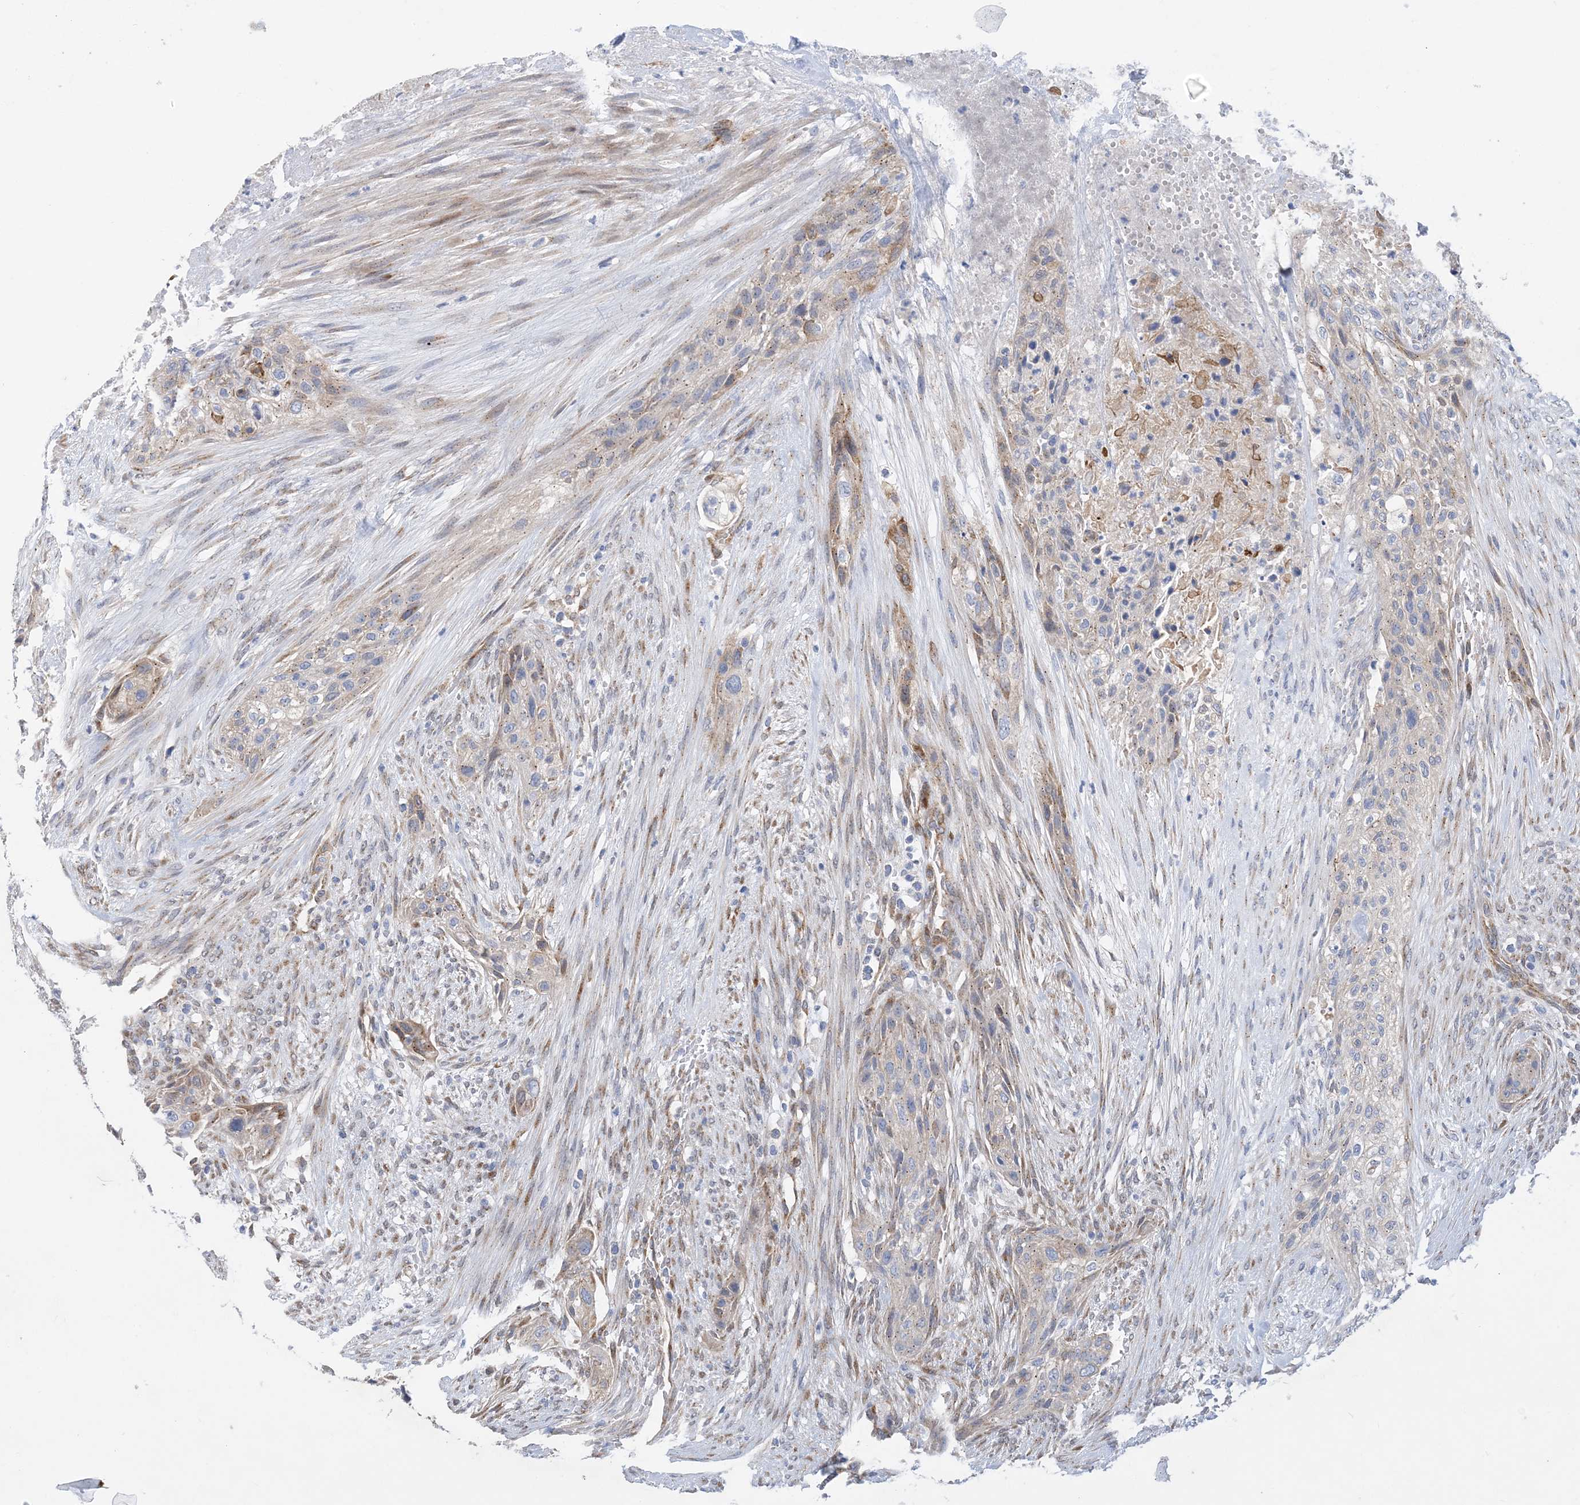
{"staining": {"intensity": "weak", "quantity": "<25%", "location": "cytoplasmic/membranous"}, "tissue": "urothelial cancer", "cell_type": "Tumor cells", "image_type": "cancer", "snomed": [{"axis": "morphology", "description": "Urothelial carcinoma, High grade"}, {"axis": "topography", "description": "Urinary bladder"}], "caption": "The photomicrograph exhibits no staining of tumor cells in urothelial carcinoma (high-grade).", "gene": "RBMS3", "patient": {"sex": "male", "age": 35}}